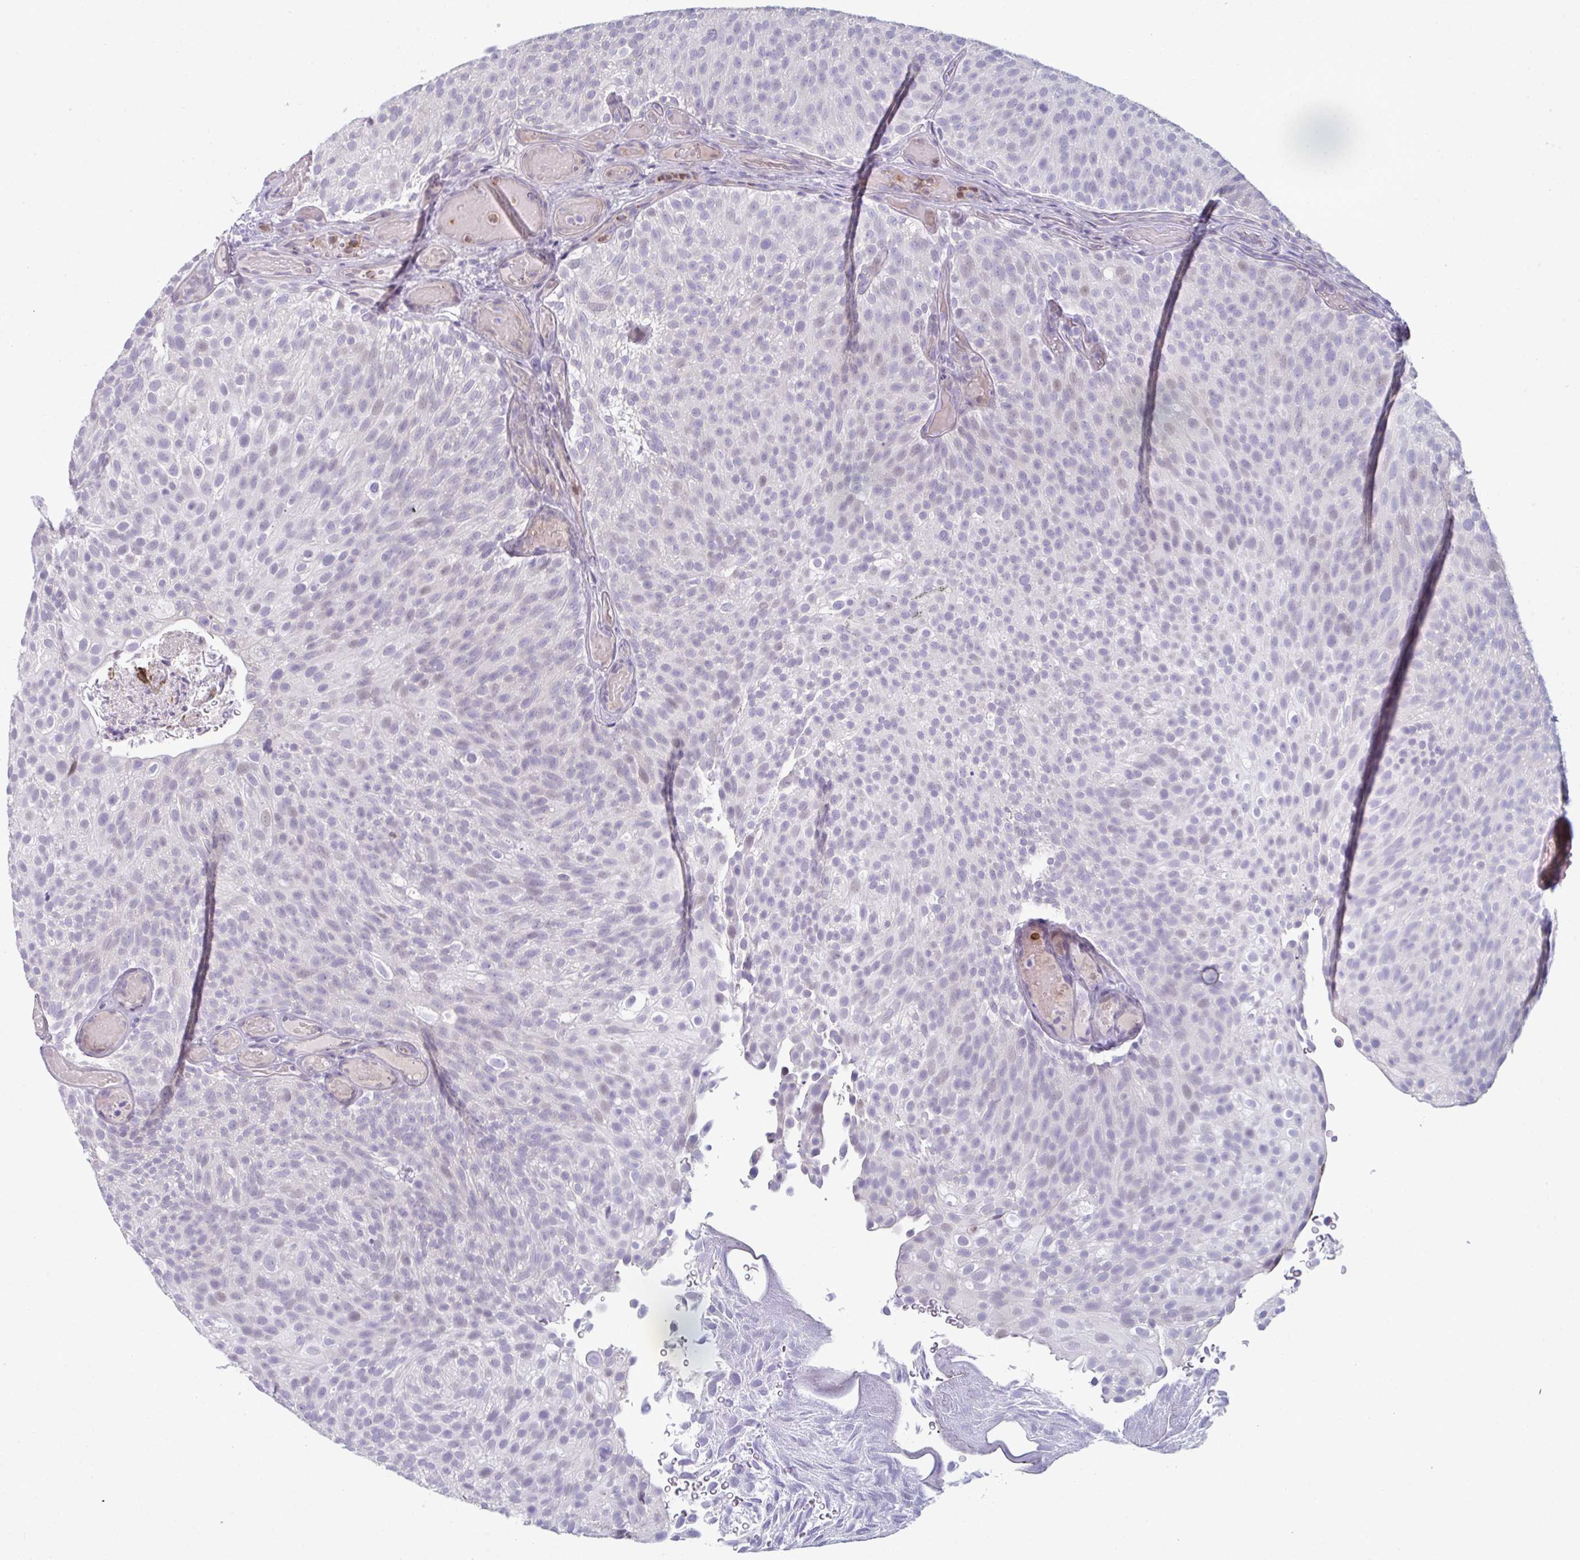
{"staining": {"intensity": "negative", "quantity": "none", "location": "none"}, "tissue": "urothelial cancer", "cell_type": "Tumor cells", "image_type": "cancer", "snomed": [{"axis": "morphology", "description": "Urothelial carcinoma, Low grade"}, {"axis": "topography", "description": "Urinary bladder"}], "caption": "Urothelial cancer was stained to show a protein in brown. There is no significant positivity in tumor cells. (DAB (3,3'-diaminobenzidine) immunohistochemistry visualized using brightfield microscopy, high magnification).", "gene": "A1CF", "patient": {"sex": "male", "age": 78}}